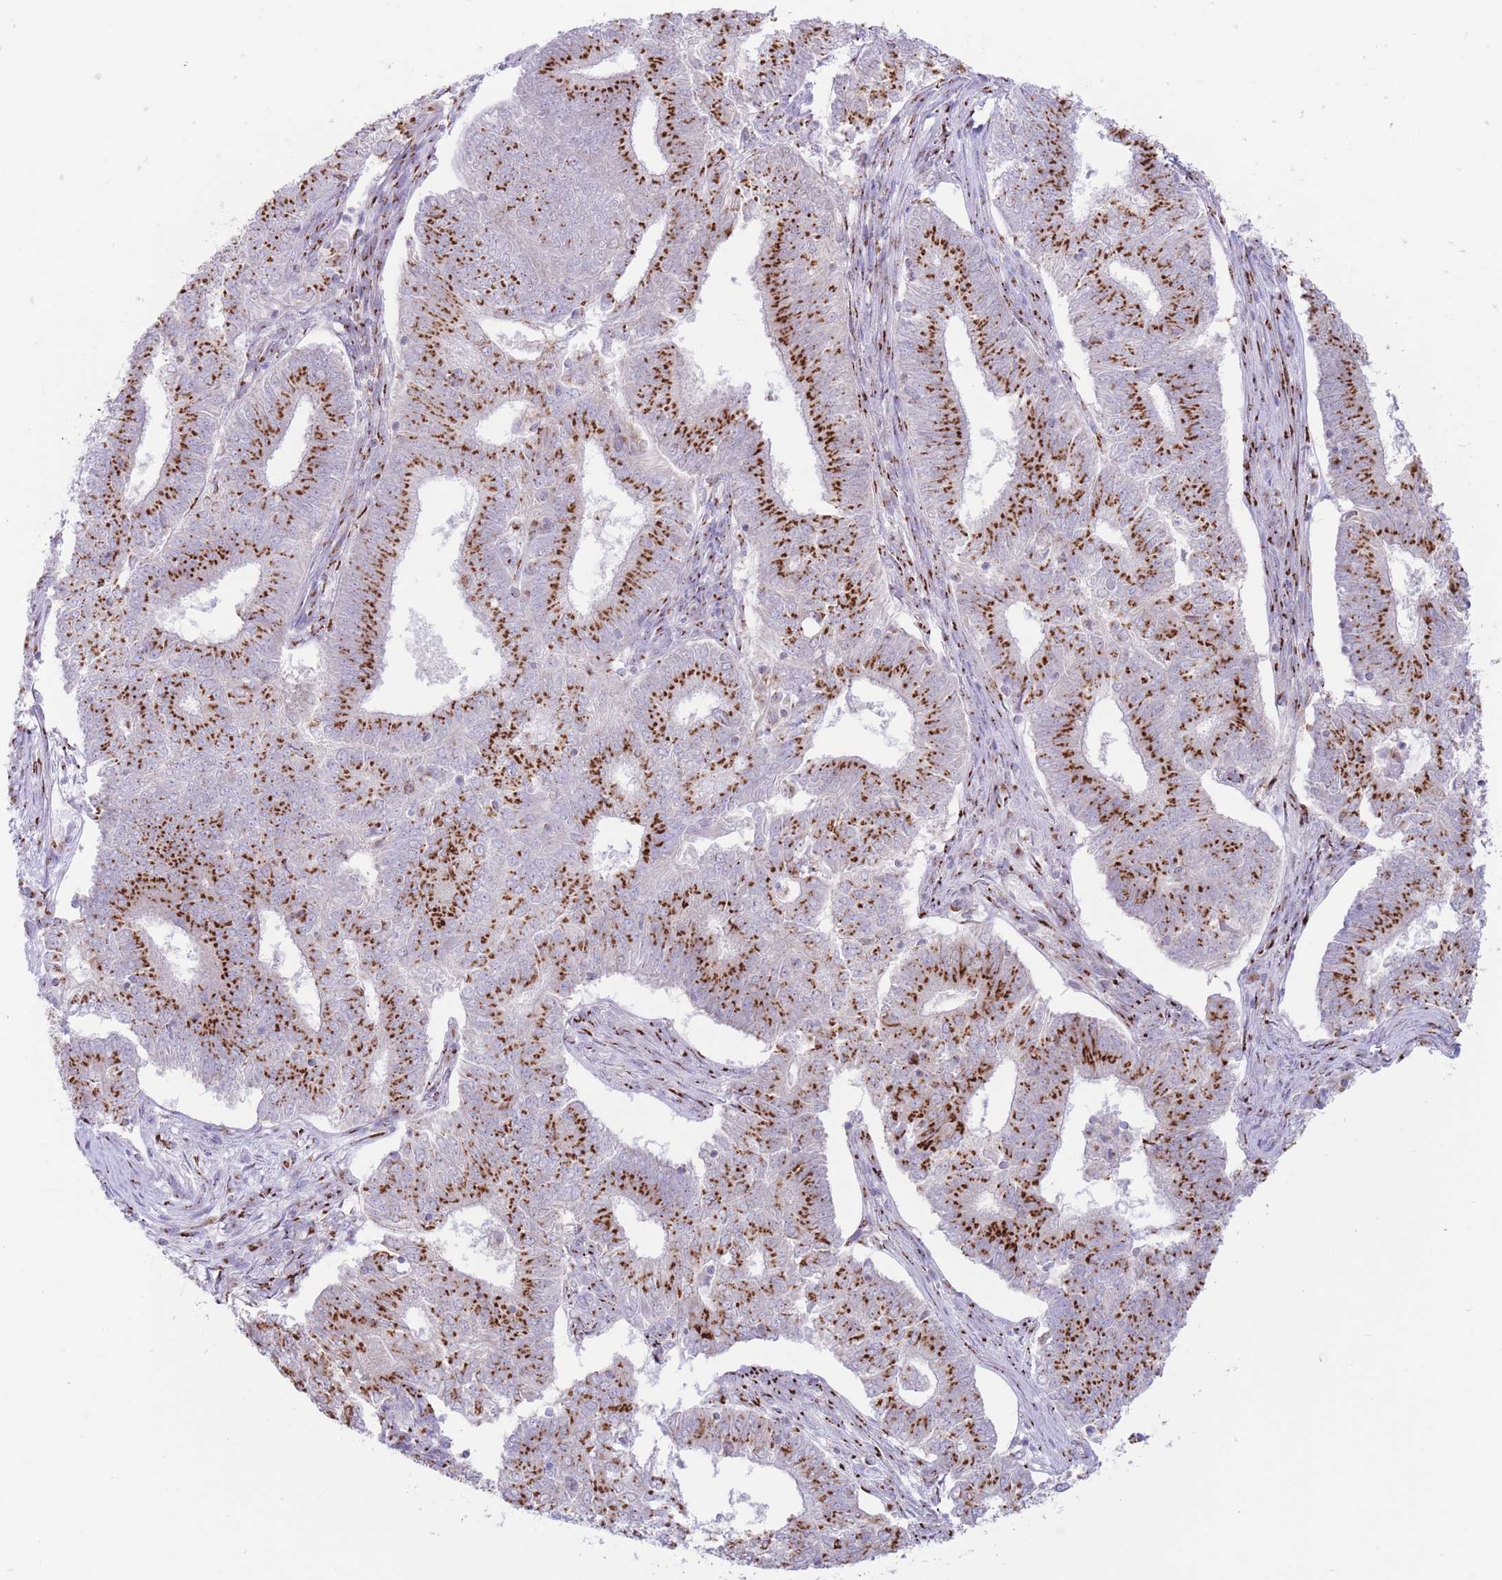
{"staining": {"intensity": "strong", "quantity": ">75%", "location": "cytoplasmic/membranous"}, "tissue": "endometrial cancer", "cell_type": "Tumor cells", "image_type": "cancer", "snomed": [{"axis": "morphology", "description": "Adenocarcinoma, NOS"}, {"axis": "topography", "description": "Endometrium"}], "caption": "DAB (3,3'-diaminobenzidine) immunohistochemical staining of endometrial adenocarcinoma demonstrates strong cytoplasmic/membranous protein positivity in approximately >75% of tumor cells.", "gene": "MPND", "patient": {"sex": "female", "age": 62}}